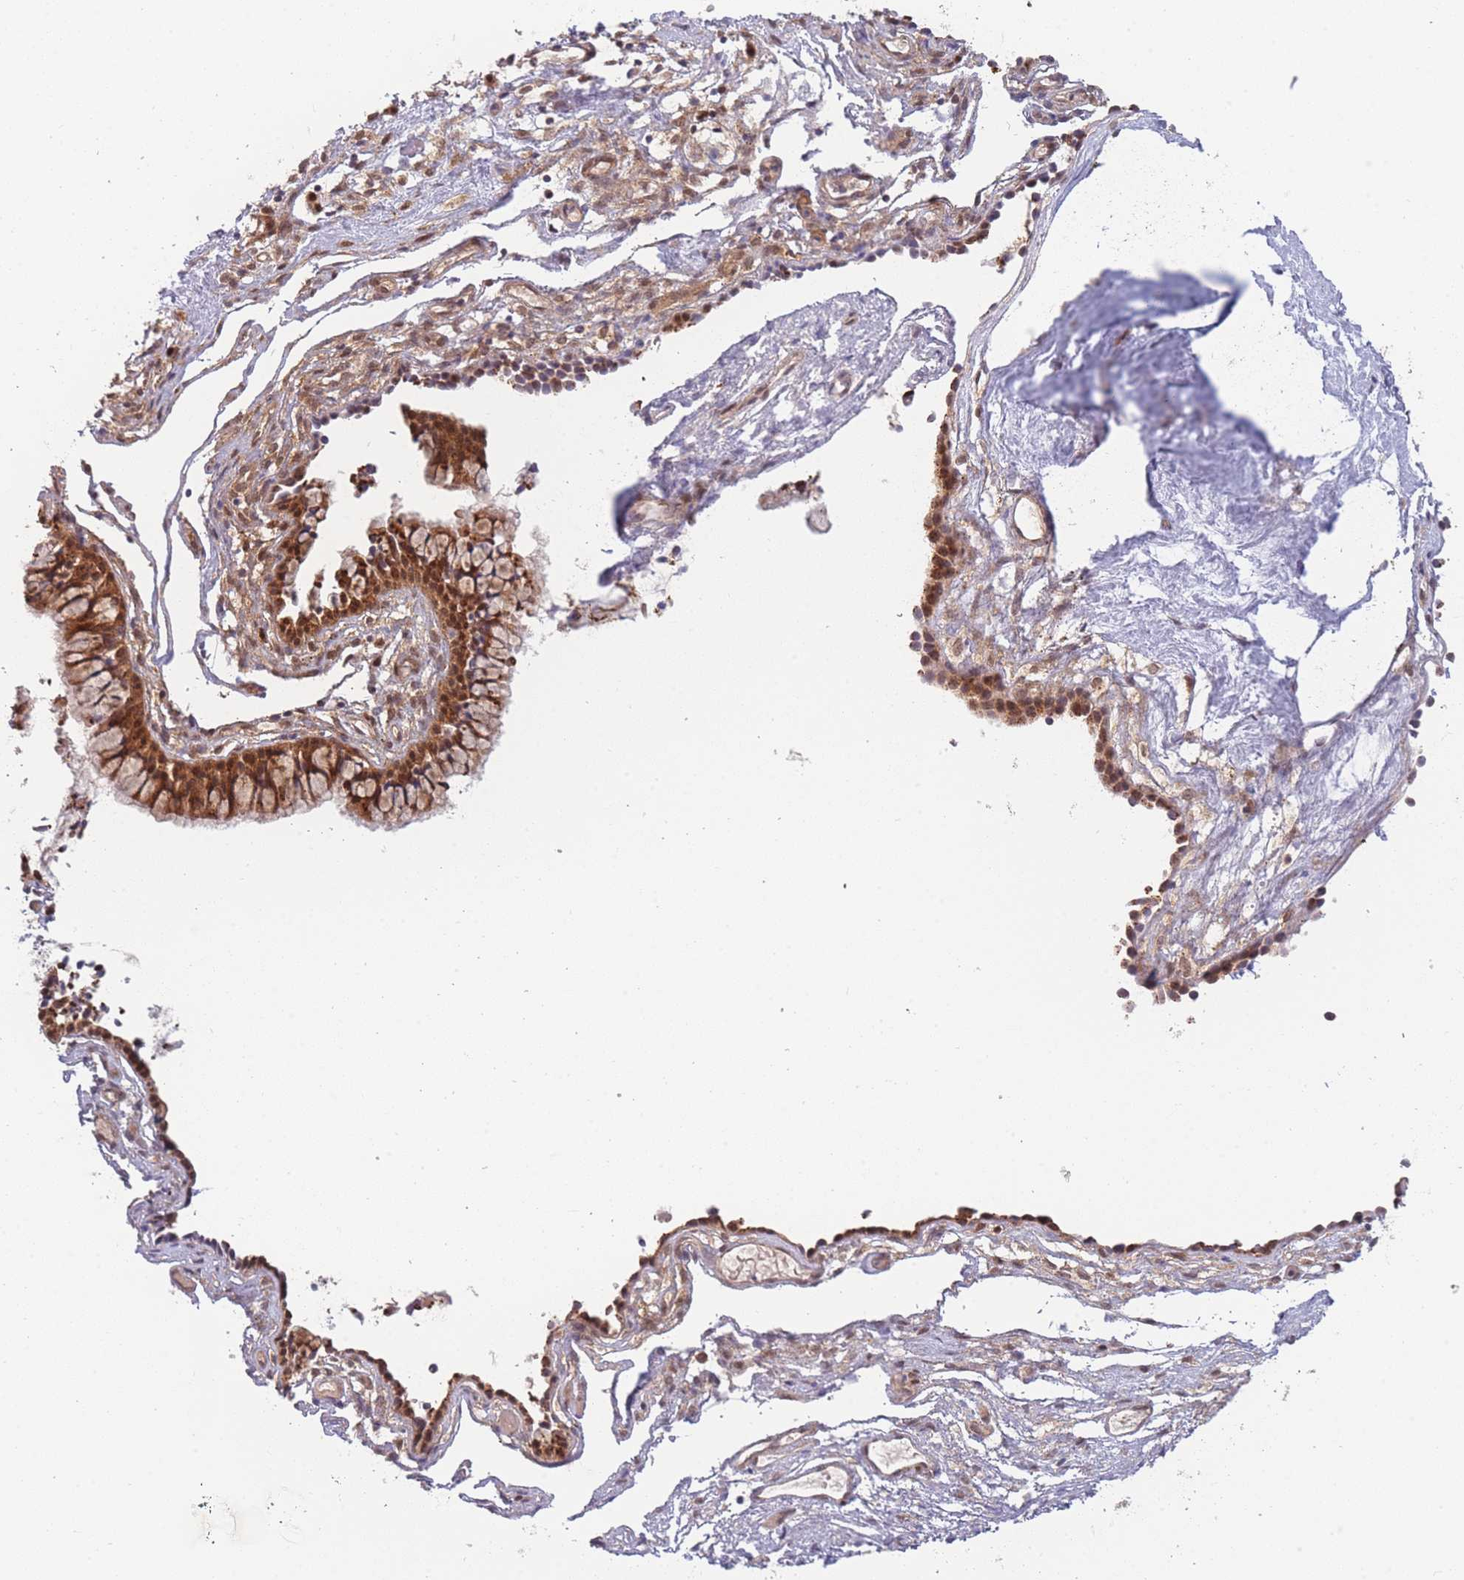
{"staining": {"intensity": "strong", "quantity": ">75%", "location": "cytoplasmic/membranous,nuclear"}, "tissue": "nasopharynx", "cell_type": "Respiratory epithelial cells", "image_type": "normal", "snomed": [{"axis": "morphology", "description": "Normal tissue, NOS"}, {"axis": "topography", "description": "Nasopharynx"}], "caption": "Respiratory epithelial cells reveal high levels of strong cytoplasmic/membranous,nuclear positivity in approximately >75% of cells in unremarkable nasopharynx. (DAB IHC, brown staining for protein, blue staining for nuclei).", "gene": "MRI1", "patient": {"sex": "male", "age": 82}}